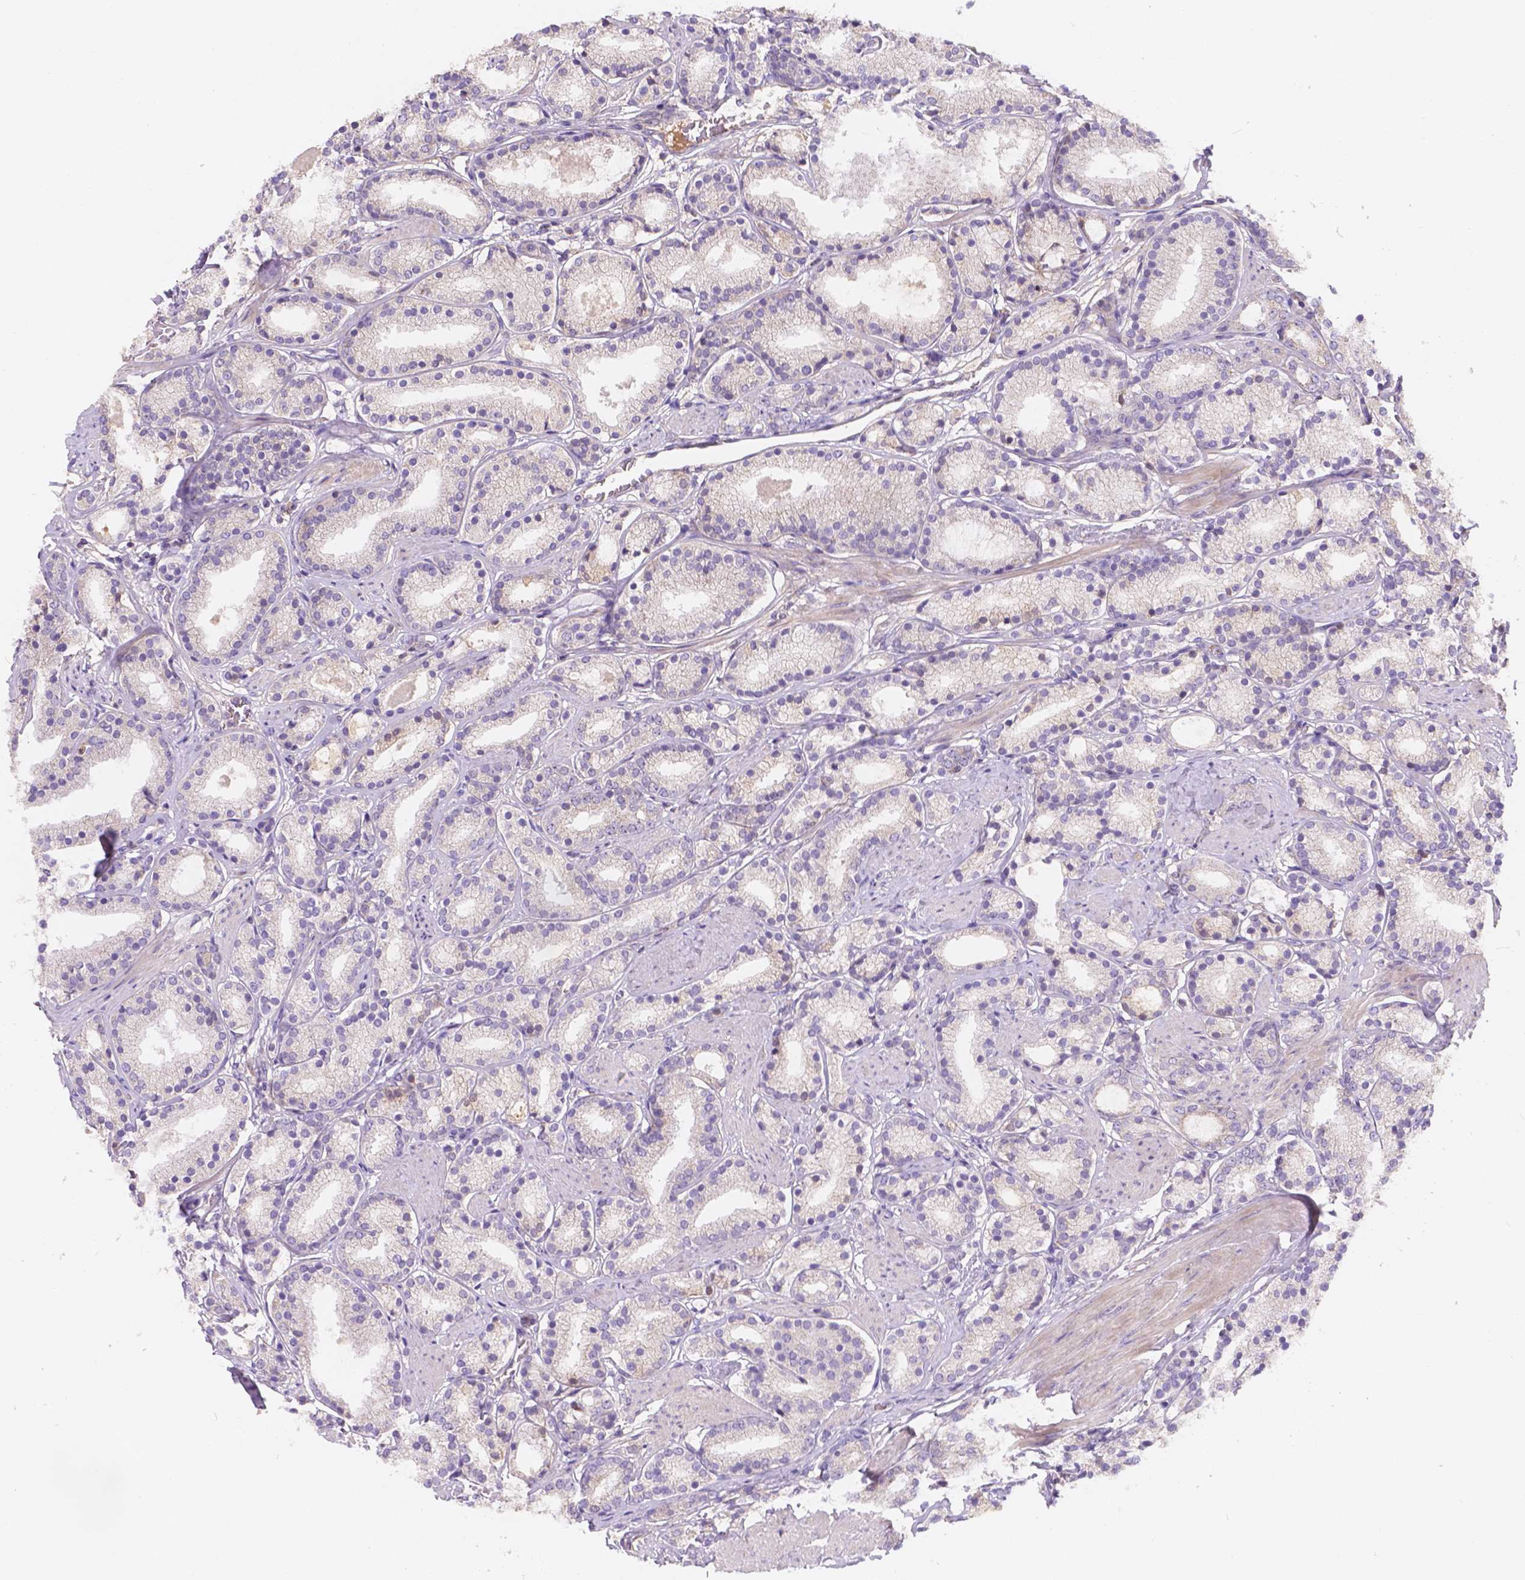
{"staining": {"intensity": "negative", "quantity": "none", "location": "none"}, "tissue": "prostate cancer", "cell_type": "Tumor cells", "image_type": "cancer", "snomed": [{"axis": "morphology", "description": "Adenocarcinoma, High grade"}, {"axis": "topography", "description": "Prostate"}], "caption": "This is an immunohistochemistry image of human high-grade adenocarcinoma (prostate). There is no positivity in tumor cells.", "gene": "CDK10", "patient": {"sex": "male", "age": 63}}